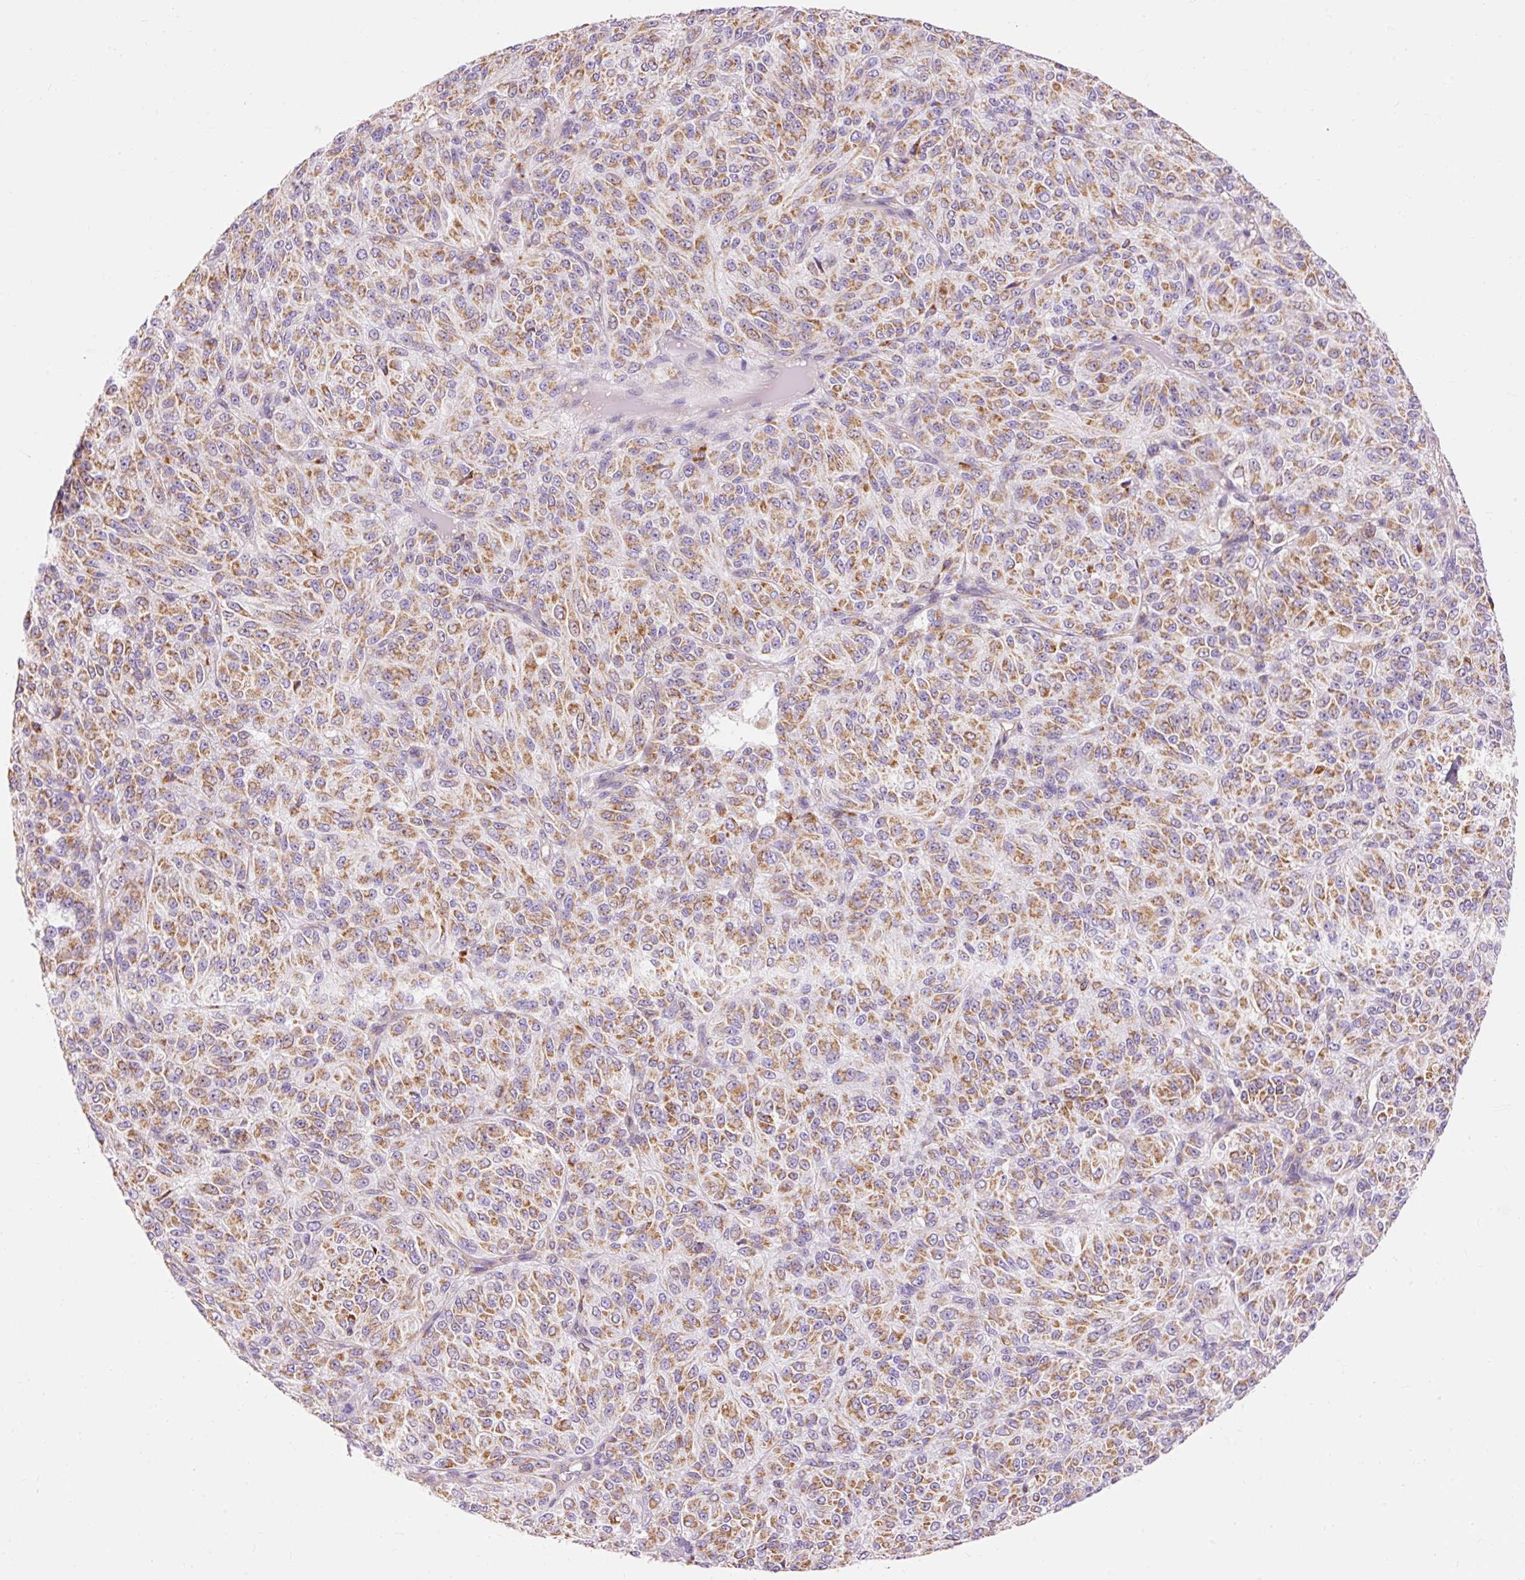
{"staining": {"intensity": "moderate", "quantity": ">75%", "location": "cytoplasmic/membranous"}, "tissue": "melanoma", "cell_type": "Tumor cells", "image_type": "cancer", "snomed": [{"axis": "morphology", "description": "Malignant melanoma, Metastatic site"}, {"axis": "topography", "description": "Brain"}], "caption": "An immunohistochemistry histopathology image of neoplastic tissue is shown. Protein staining in brown shows moderate cytoplasmic/membranous positivity in malignant melanoma (metastatic site) within tumor cells.", "gene": "IMMT", "patient": {"sex": "female", "age": 56}}